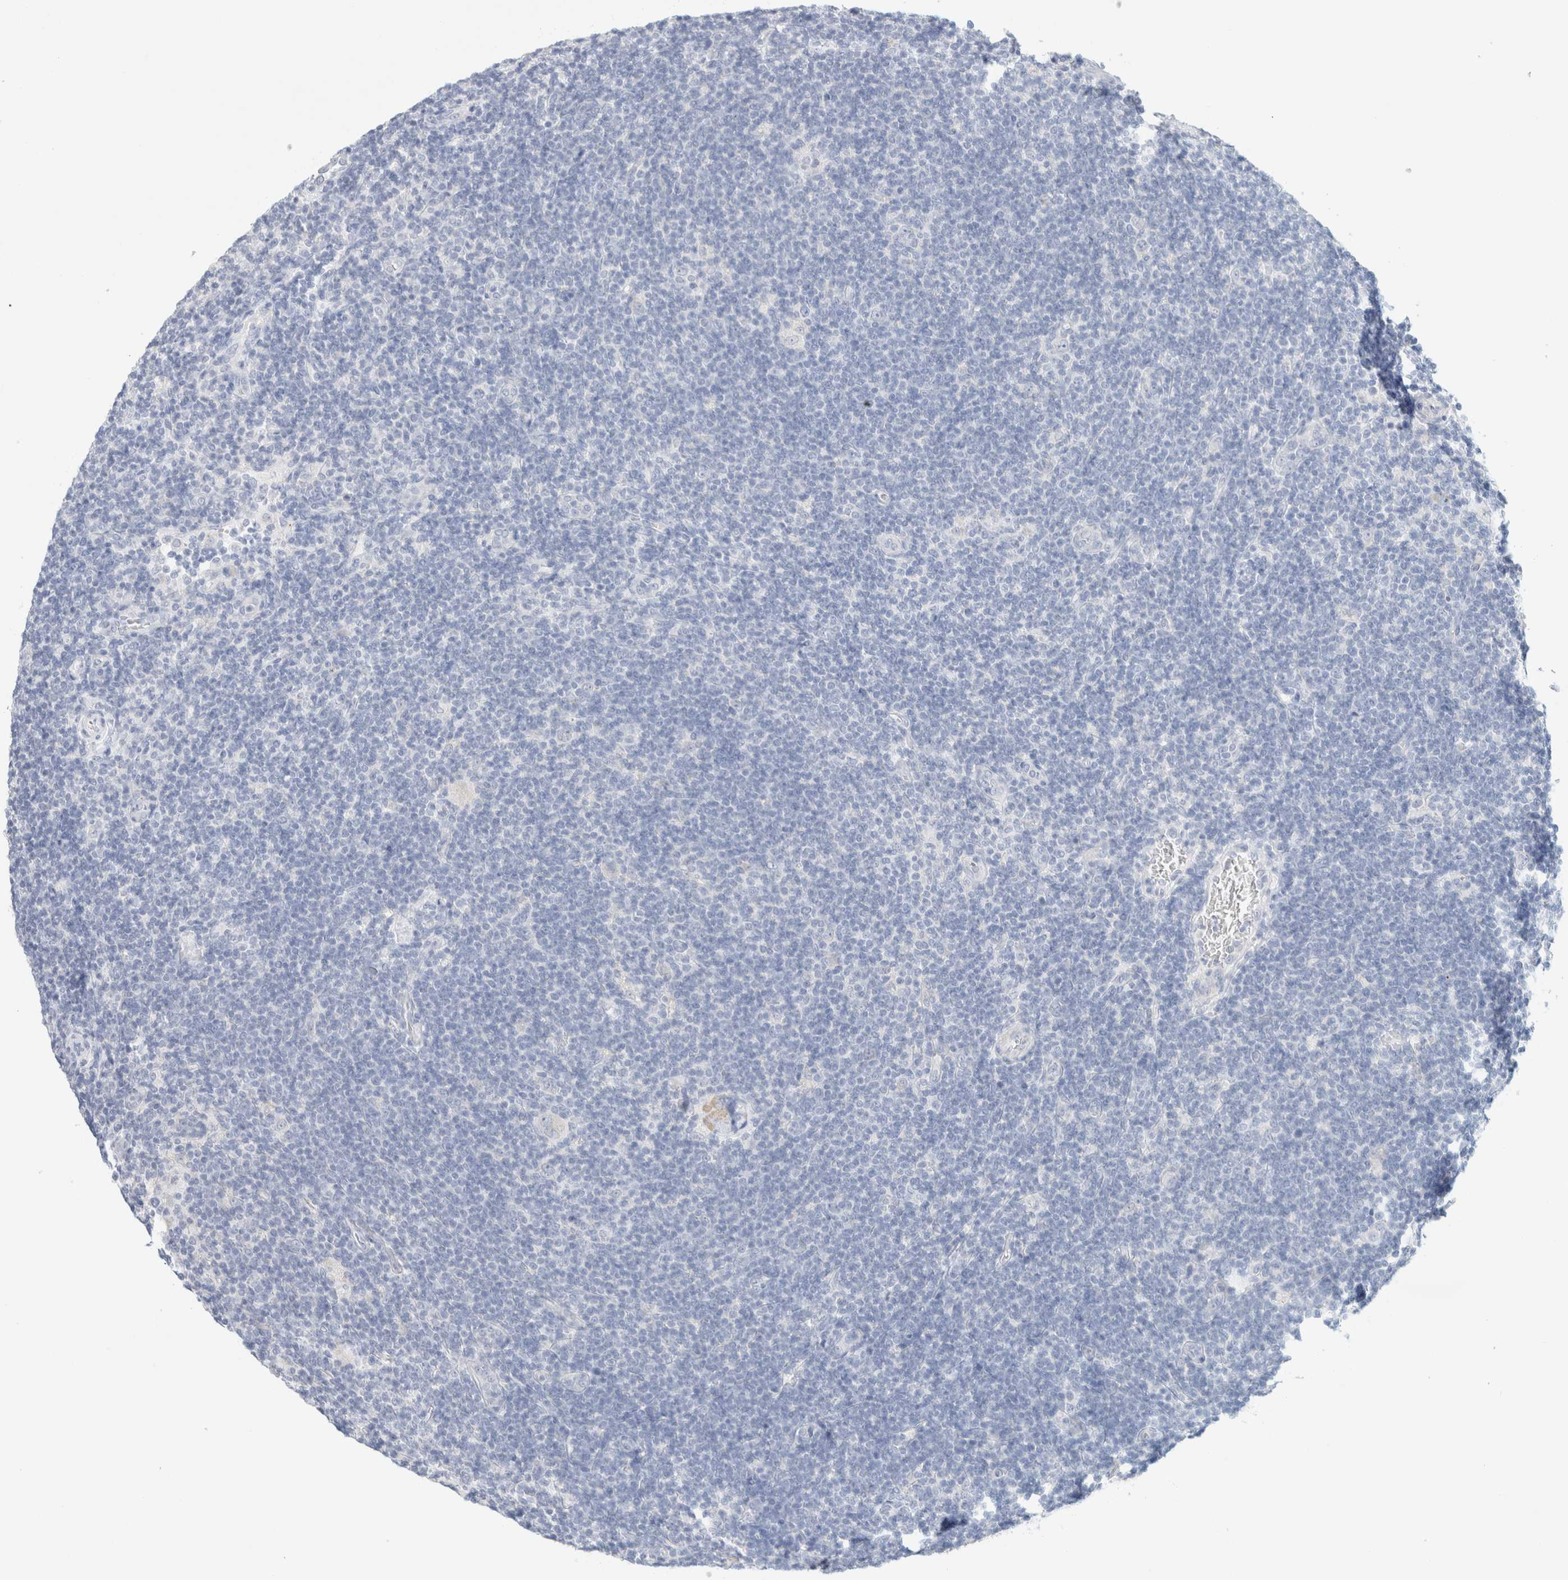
{"staining": {"intensity": "negative", "quantity": "none", "location": "none"}, "tissue": "lymphoma", "cell_type": "Tumor cells", "image_type": "cancer", "snomed": [{"axis": "morphology", "description": "Hodgkin's disease, NOS"}, {"axis": "topography", "description": "Lymph node"}], "caption": "The immunohistochemistry histopathology image has no significant positivity in tumor cells of lymphoma tissue.", "gene": "HEXD", "patient": {"sex": "female", "age": 57}}